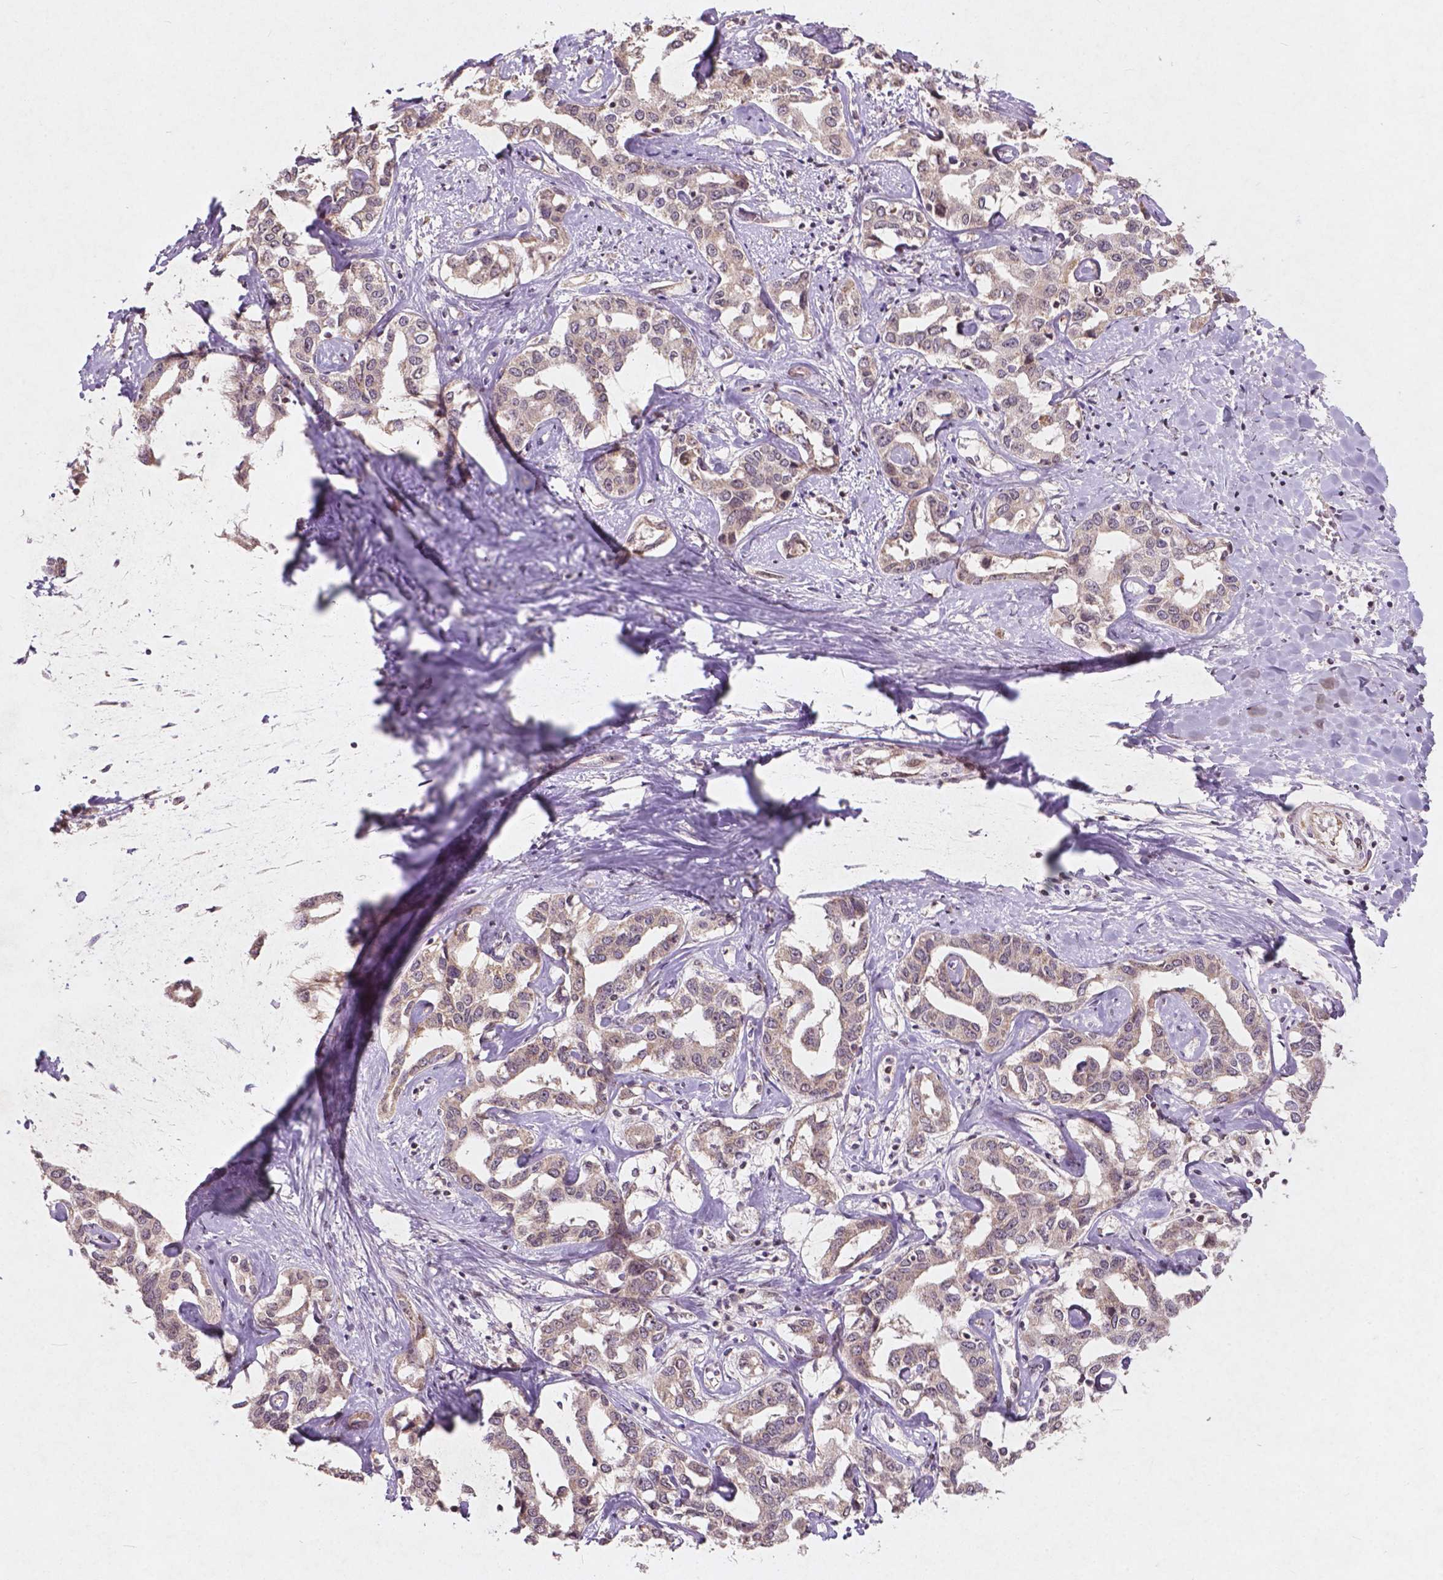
{"staining": {"intensity": "negative", "quantity": "none", "location": "none"}, "tissue": "liver cancer", "cell_type": "Tumor cells", "image_type": "cancer", "snomed": [{"axis": "morphology", "description": "Cholangiocarcinoma"}, {"axis": "topography", "description": "Liver"}], "caption": "Image shows no protein expression in tumor cells of cholangiocarcinoma (liver) tissue. (DAB immunohistochemistry (IHC) with hematoxylin counter stain).", "gene": "SMAD2", "patient": {"sex": "male", "age": 59}}